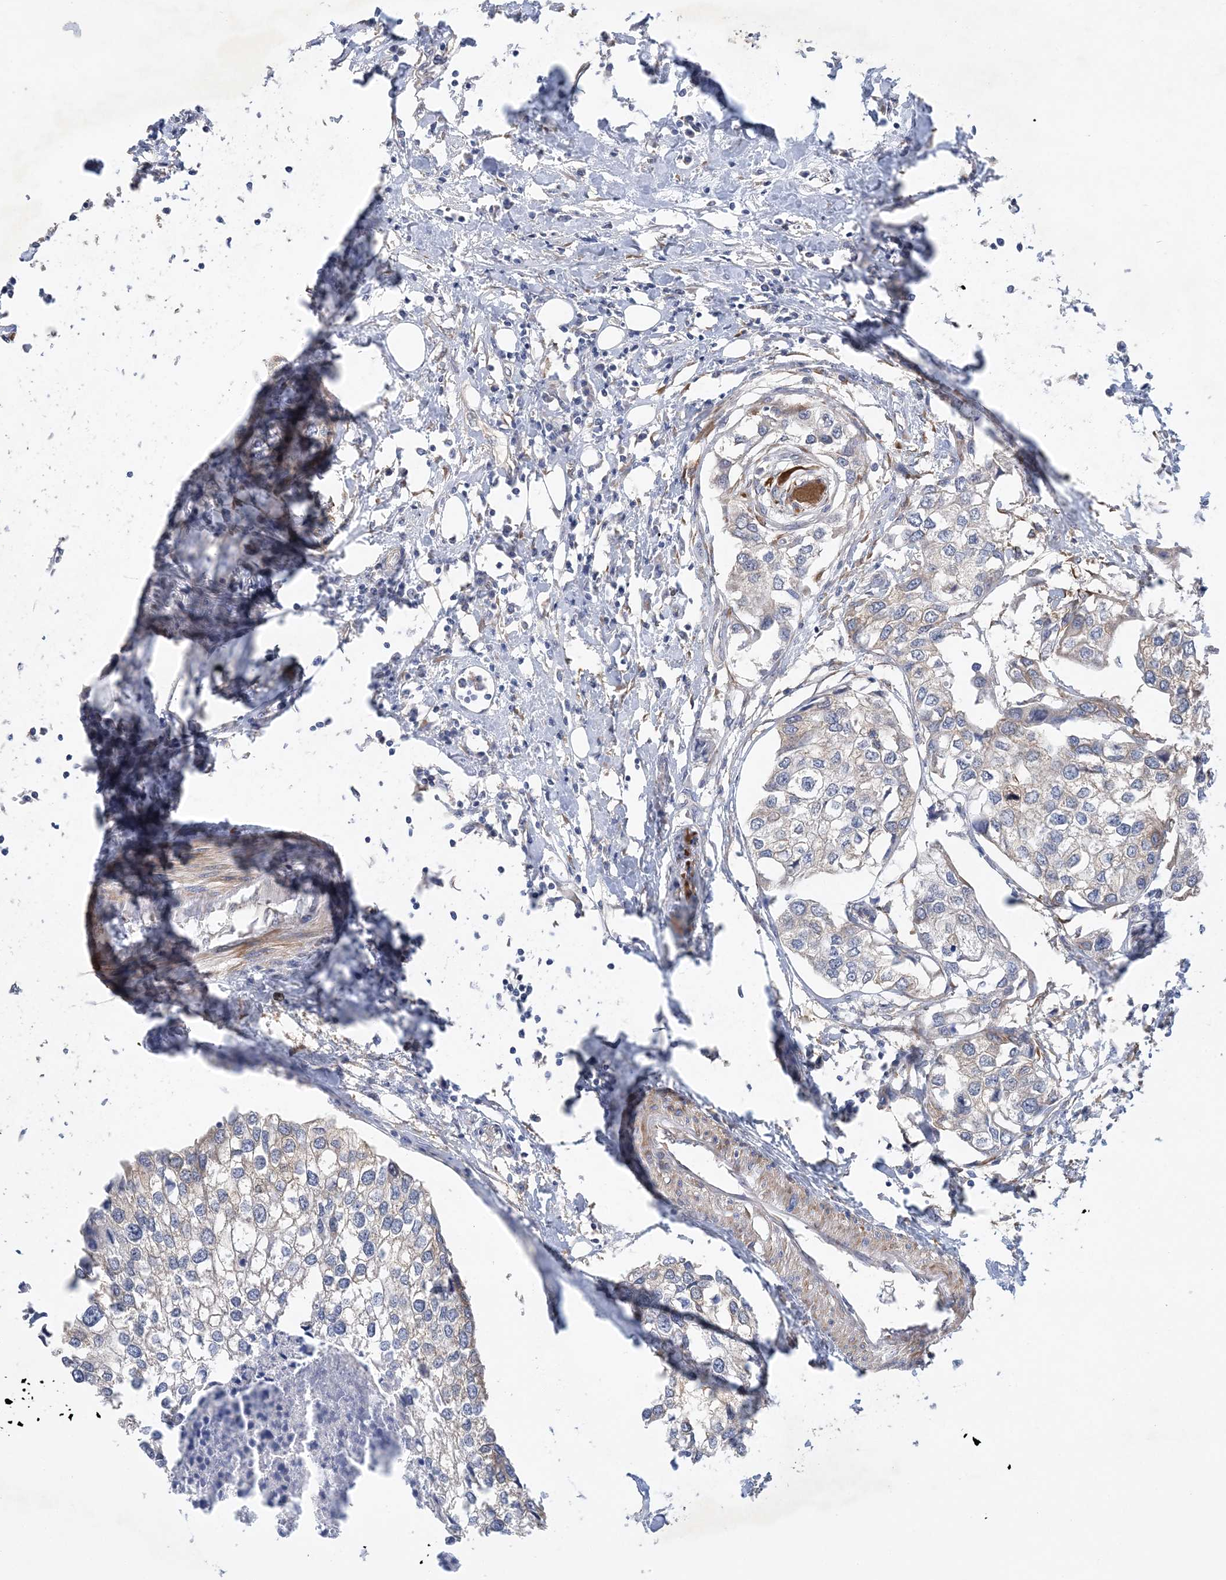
{"staining": {"intensity": "weak", "quantity": "<25%", "location": "cytoplasmic/membranous"}, "tissue": "urothelial cancer", "cell_type": "Tumor cells", "image_type": "cancer", "snomed": [{"axis": "morphology", "description": "Urothelial carcinoma, High grade"}, {"axis": "topography", "description": "Urinary bladder"}], "caption": "IHC micrograph of human urothelial cancer stained for a protein (brown), which shows no staining in tumor cells.", "gene": "MAP4K5", "patient": {"sex": "male", "age": 64}}